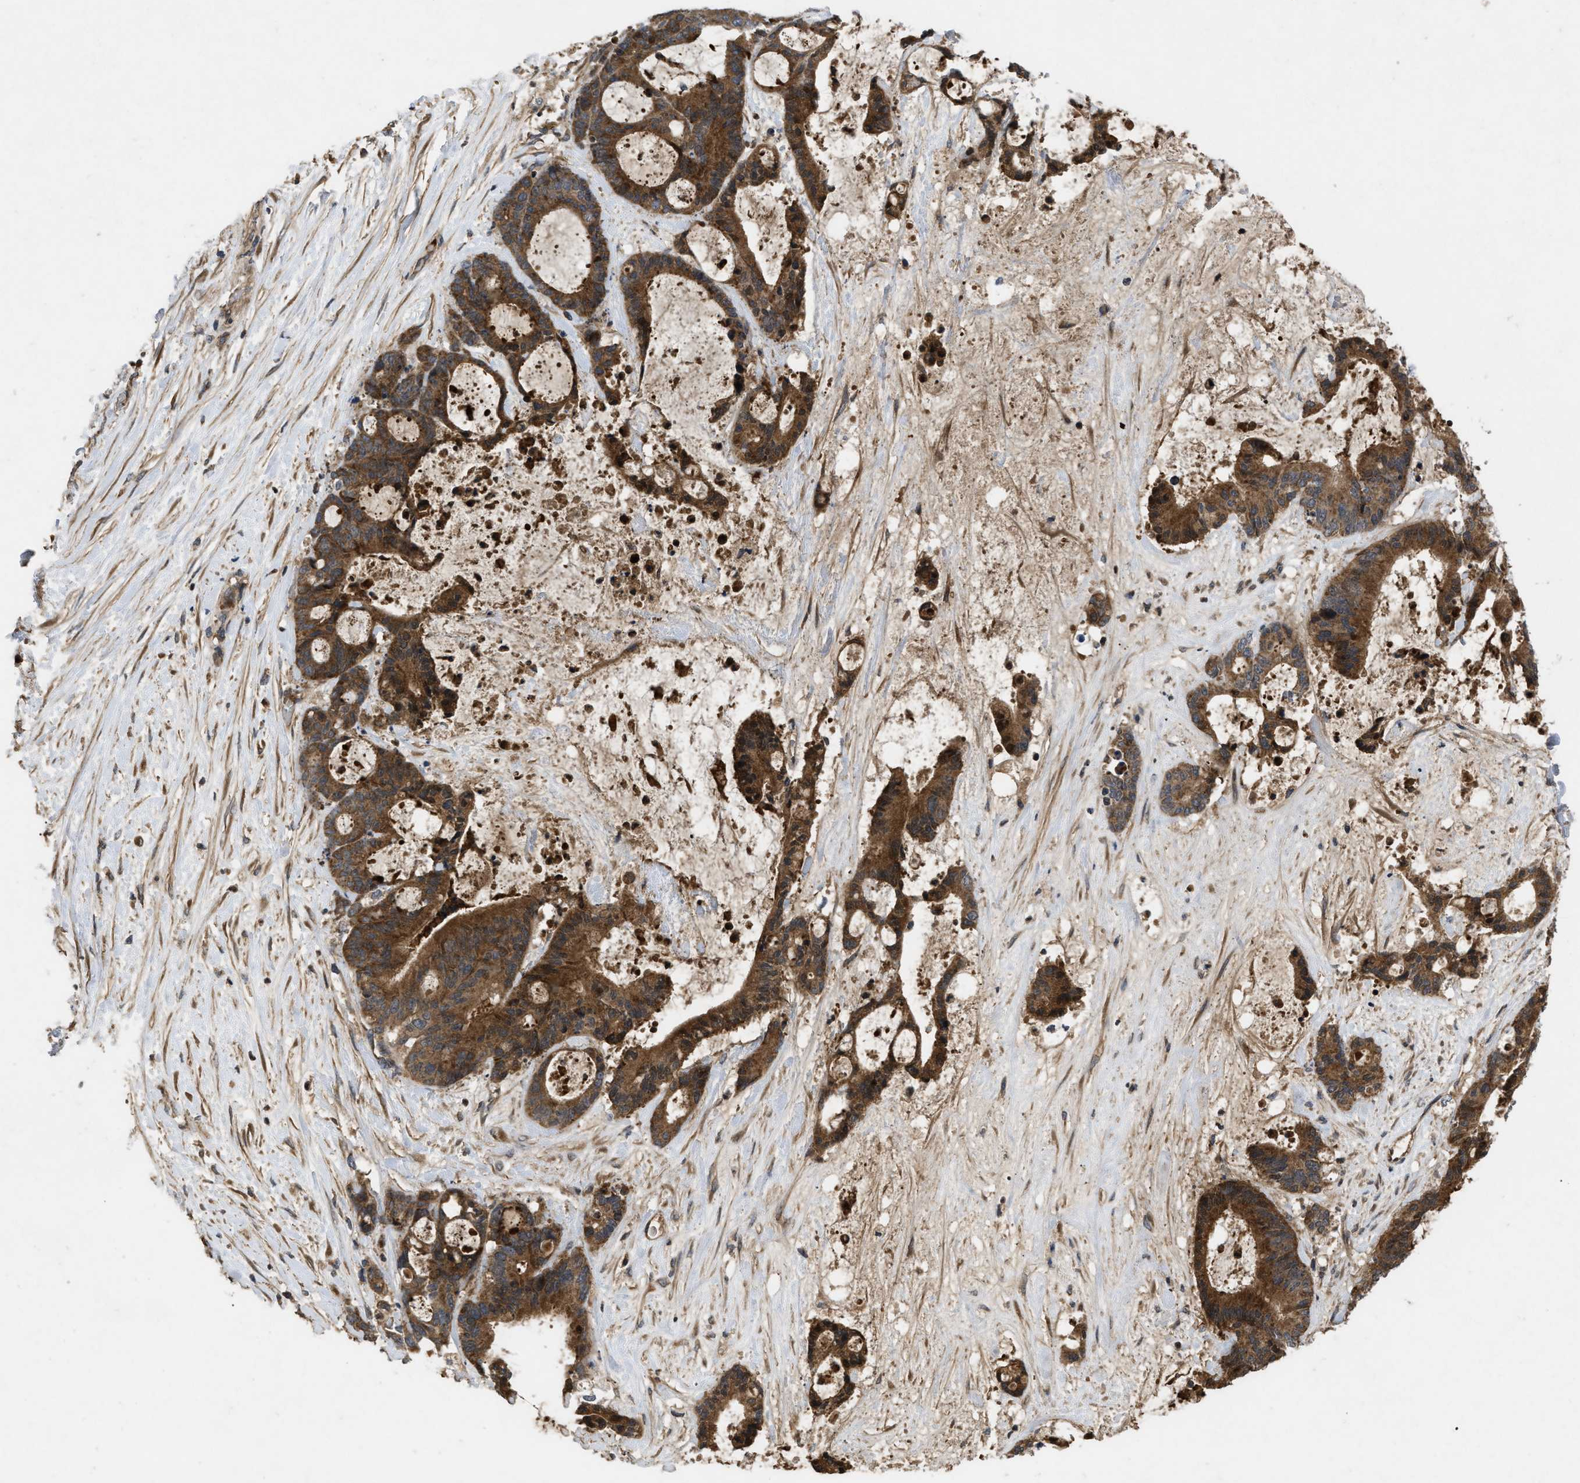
{"staining": {"intensity": "strong", "quantity": ">75%", "location": "cytoplasmic/membranous"}, "tissue": "liver cancer", "cell_type": "Tumor cells", "image_type": "cancer", "snomed": [{"axis": "morphology", "description": "Cholangiocarcinoma"}, {"axis": "topography", "description": "Liver"}], "caption": "Protein analysis of liver cancer (cholangiocarcinoma) tissue demonstrates strong cytoplasmic/membranous staining in about >75% of tumor cells. Using DAB (brown) and hematoxylin (blue) stains, captured at high magnification using brightfield microscopy.", "gene": "RAB2A", "patient": {"sex": "female", "age": 73}}